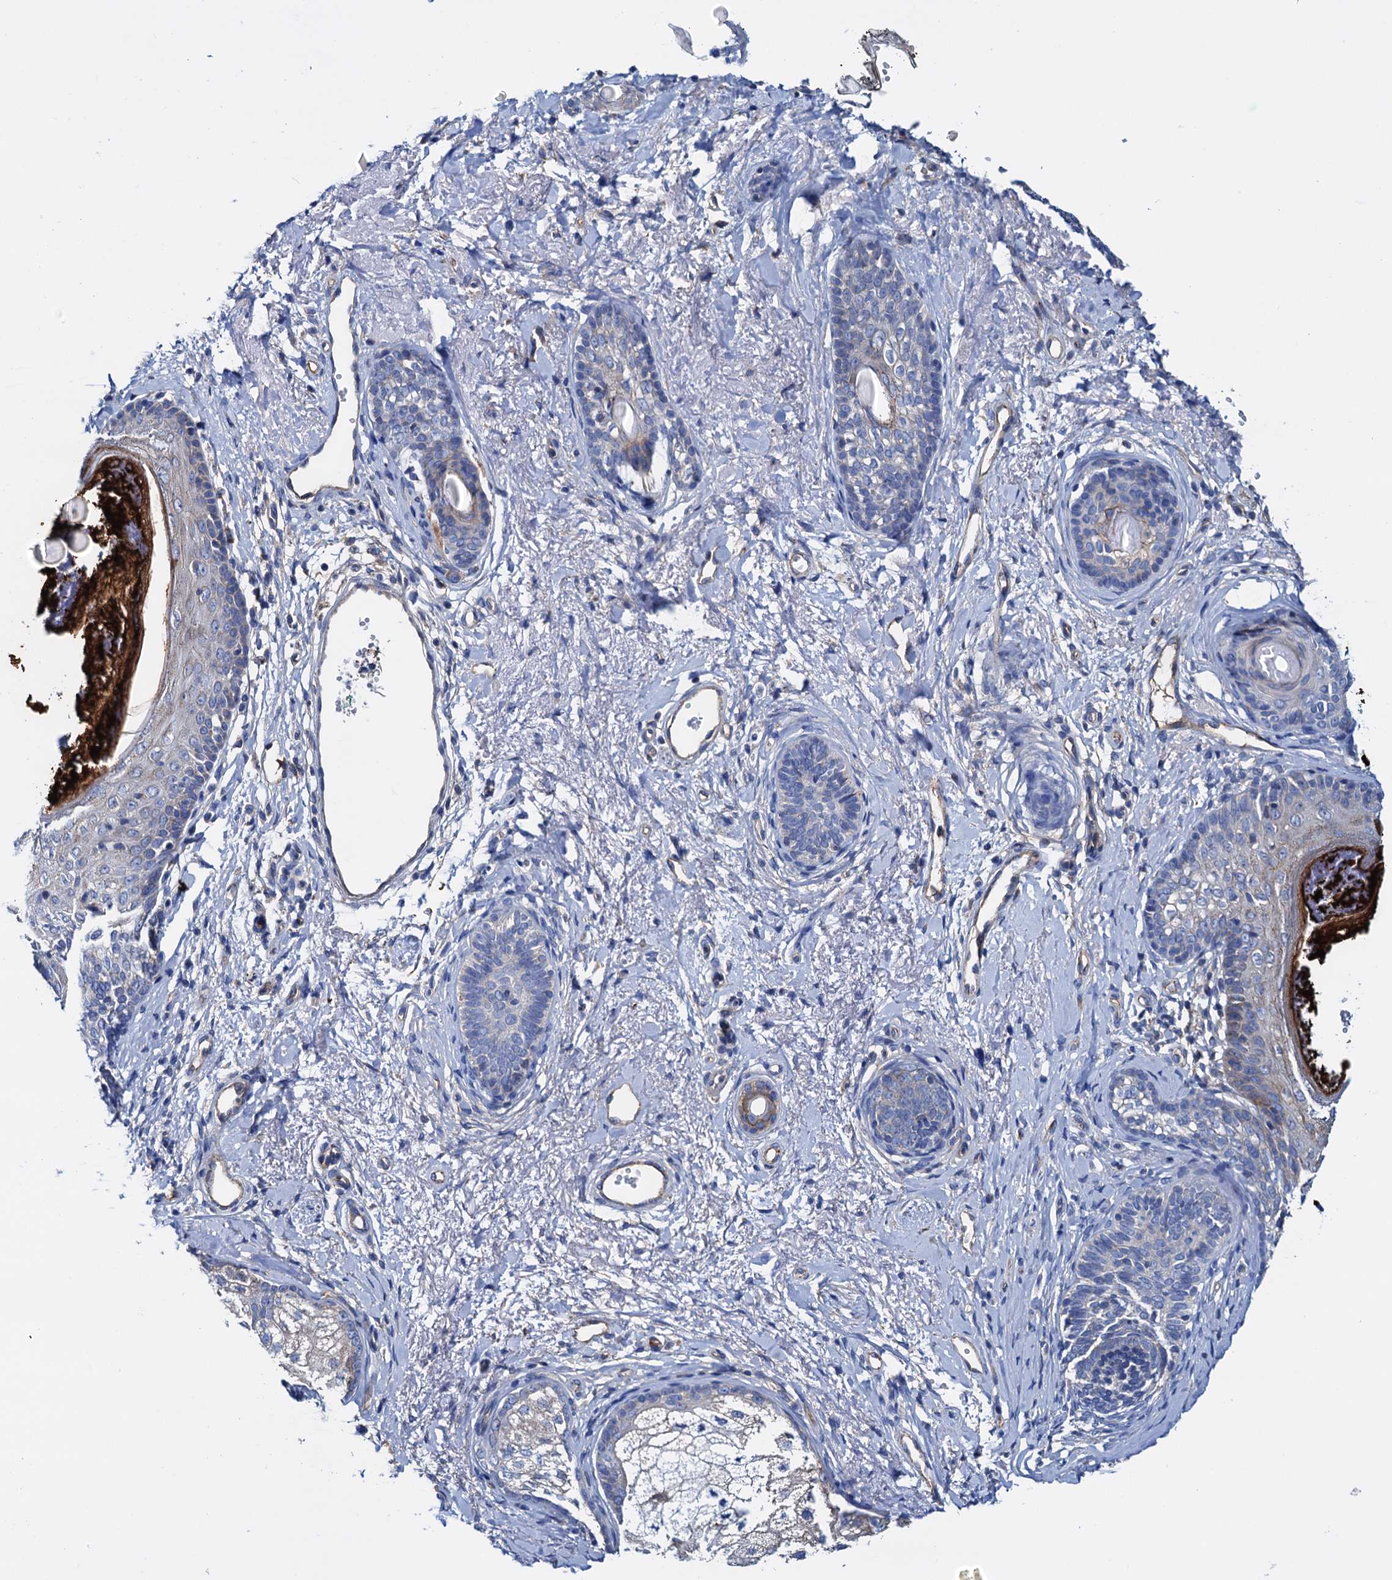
{"staining": {"intensity": "negative", "quantity": "none", "location": "none"}, "tissue": "skin cancer", "cell_type": "Tumor cells", "image_type": "cancer", "snomed": [{"axis": "morphology", "description": "Basal cell carcinoma"}, {"axis": "topography", "description": "Skin"}], "caption": "The image shows no staining of tumor cells in skin basal cell carcinoma.", "gene": "RASSF9", "patient": {"sex": "female", "age": 81}}